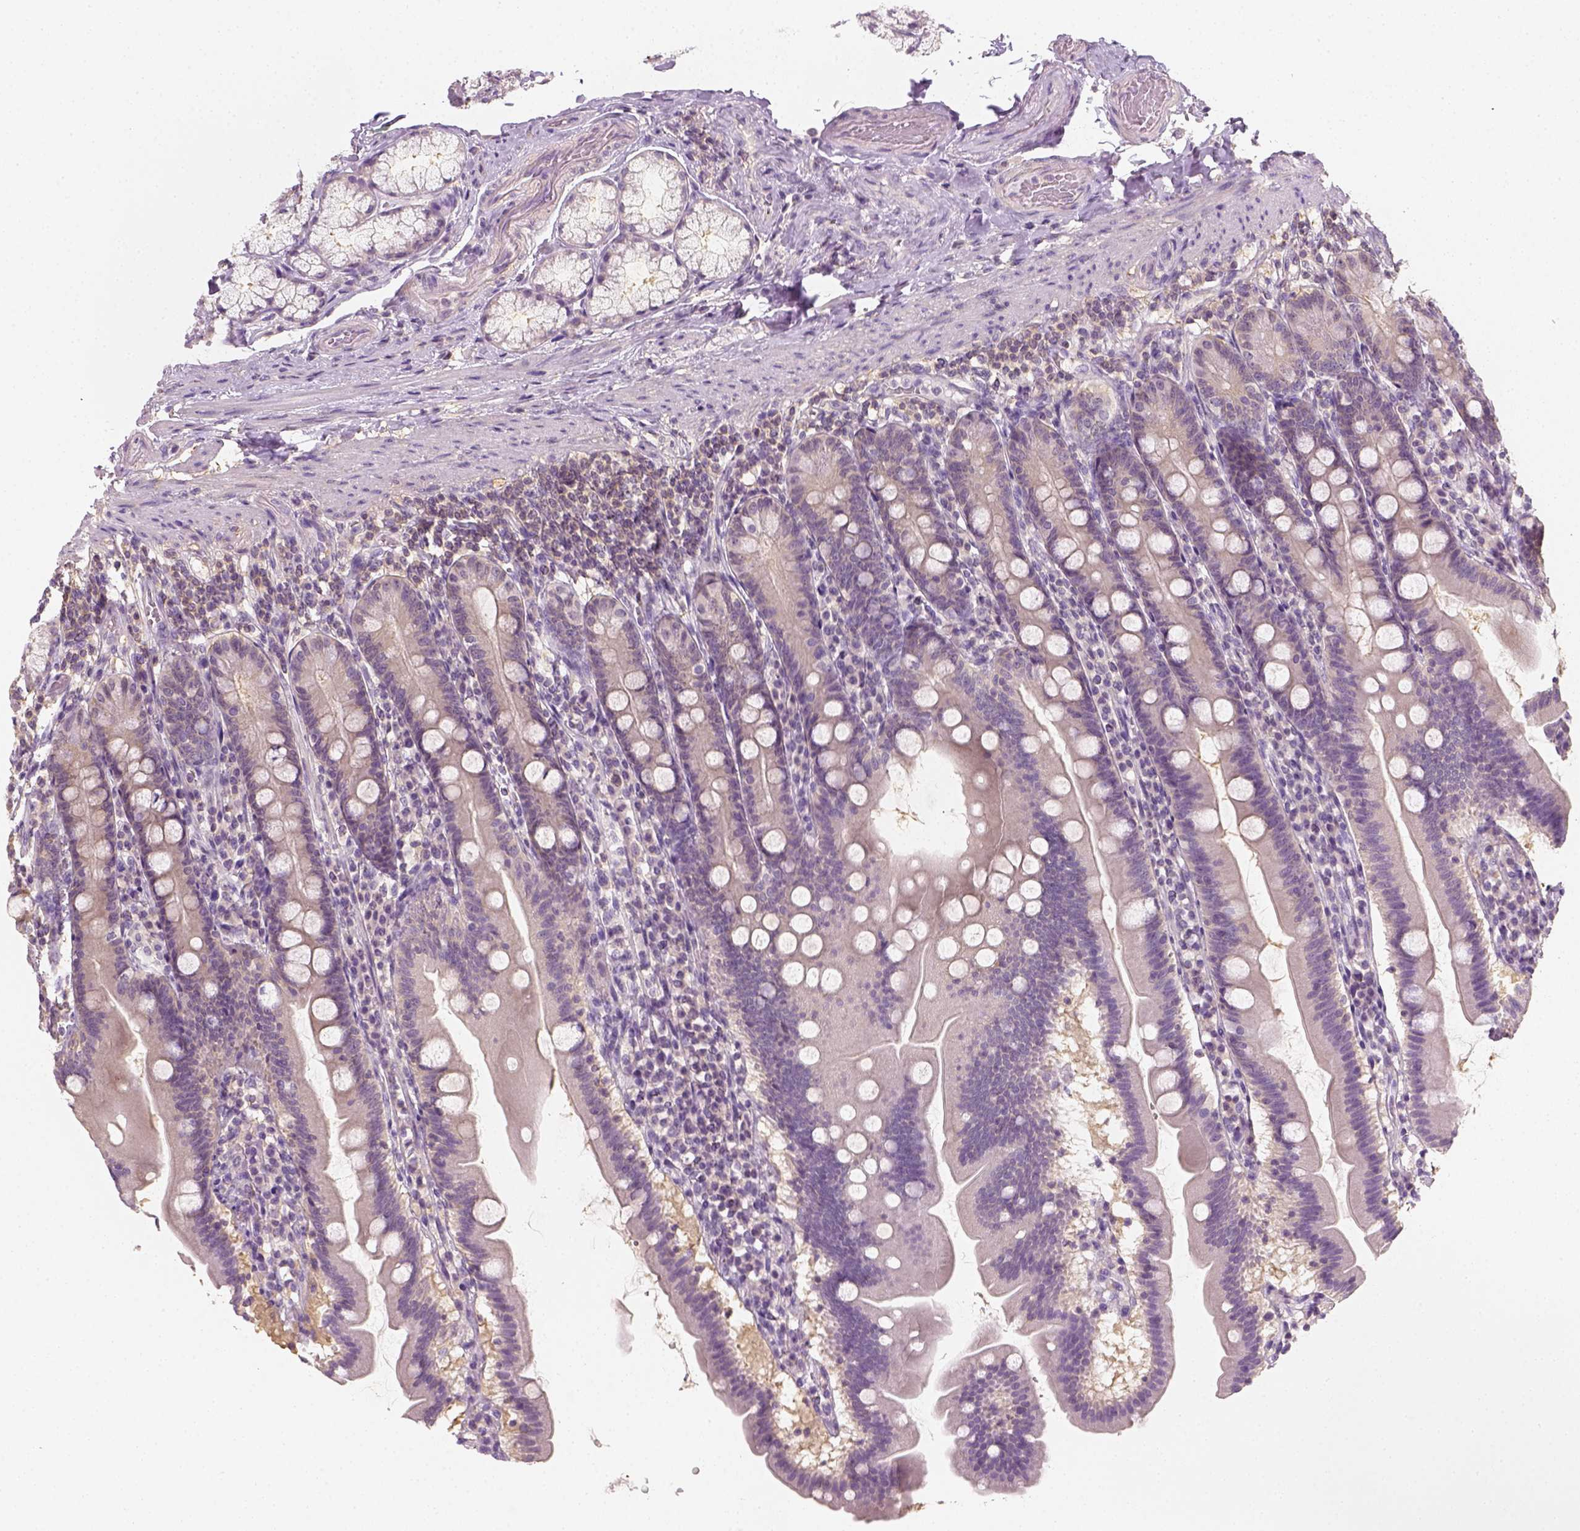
{"staining": {"intensity": "negative", "quantity": "none", "location": "none"}, "tissue": "duodenum", "cell_type": "Glandular cells", "image_type": "normal", "snomed": [{"axis": "morphology", "description": "Normal tissue, NOS"}, {"axis": "topography", "description": "Duodenum"}], "caption": "Immunohistochemistry (IHC) of normal human duodenum shows no staining in glandular cells. (Brightfield microscopy of DAB (3,3'-diaminobenzidine) immunohistochemistry (IHC) at high magnification).", "gene": "EPHB1", "patient": {"sex": "female", "age": 67}}